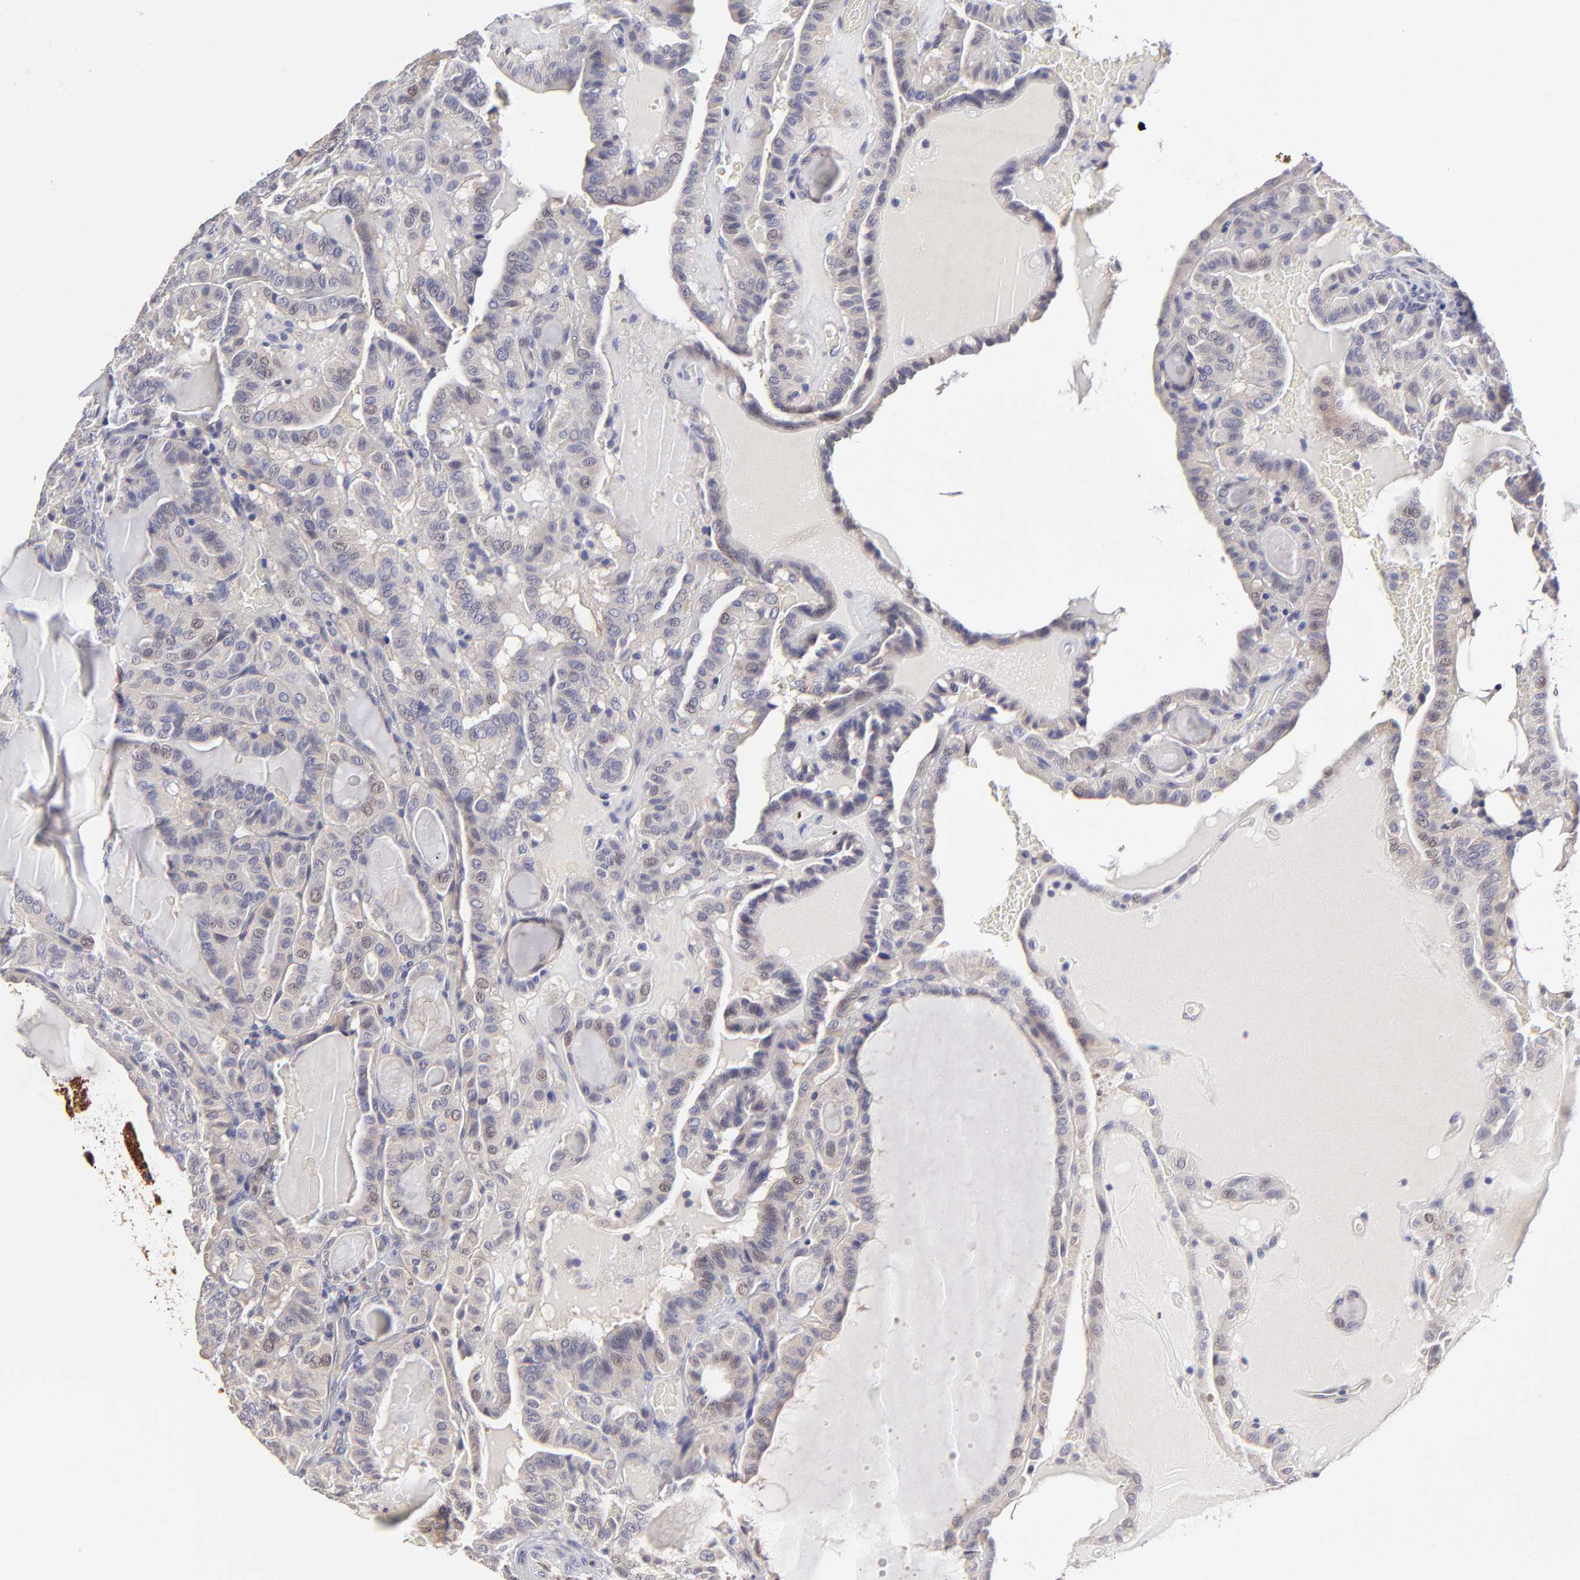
{"staining": {"intensity": "negative", "quantity": "none", "location": "none"}, "tissue": "thyroid cancer", "cell_type": "Tumor cells", "image_type": "cancer", "snomed": [{"axis": "morphology", "description": "Papillary adenocarcinoma, NOS"}, {"axis": "topography", "description": "Thyroid gland"}], "caption": "Immunohistochemistry image of neoplastic tissue: thyroid cancer (papillary adenocarcinoma) stained with DAB exhibits no significant protein staining in tumor cells.", "gene": "BTG2", "patient": {"sex": "male", "age": 77}}